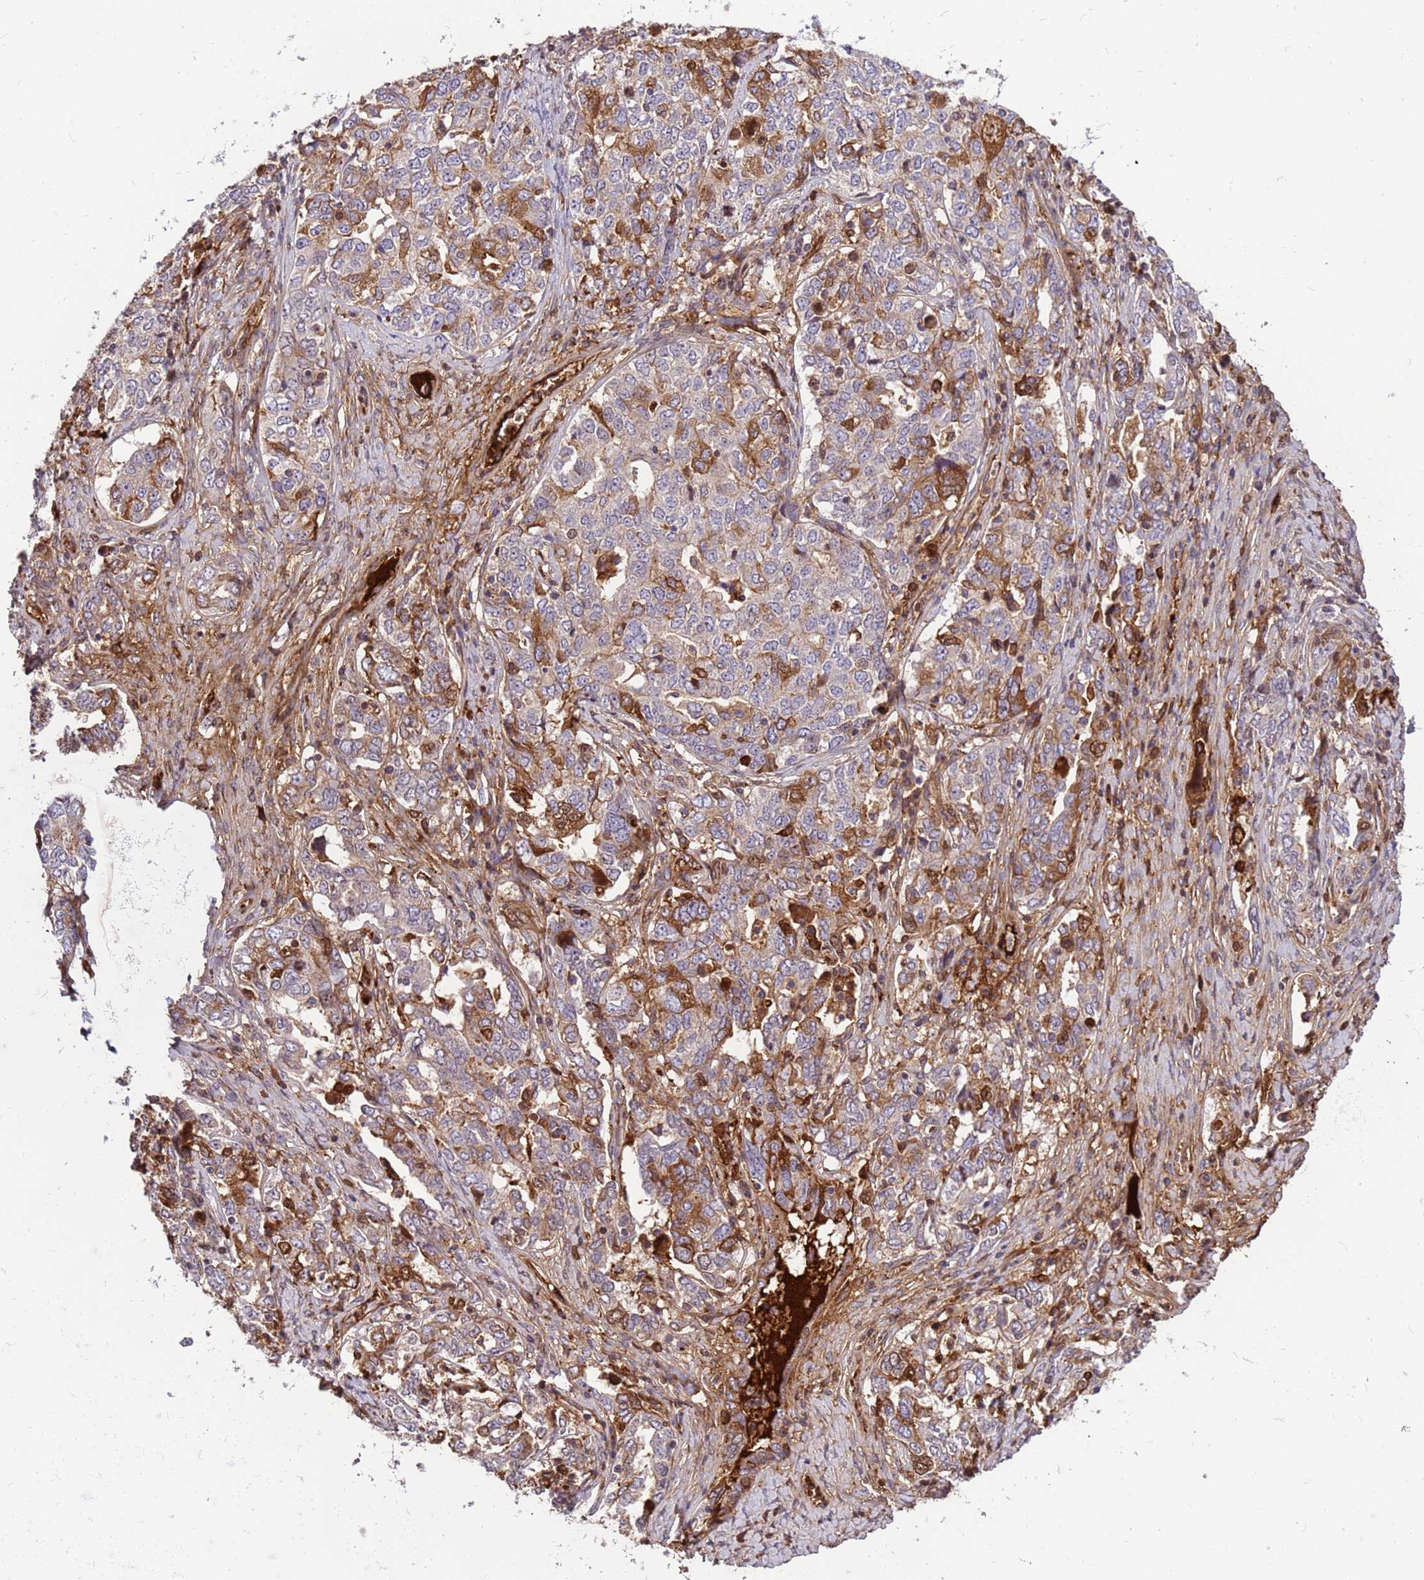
{"staining": {"intensity": "moderate", "quantity": "<25%", "location": "cytoplasmic/membranous,nuclear"}, "tissue": "ovarian cancer", "cell_type": "Tumor cells", "image_type": "cancer", "snomed": [{"axis": "morphology", "description": "Carcinoma, endometroid"}, {"axis": "topography", "description": "Ovary"}], "caption": "Protein staining displays moderate cytoplasmic/membranous and nuclear positivity in approximately <25% of tumor cells in ovarian cancer (endometroid carcinoma). Immunohistochemistry stains the protein of interest in brown and the nuclei are stained blue.", "gene": "ORM1", "patient": {"sex": "female", "age": 62}}